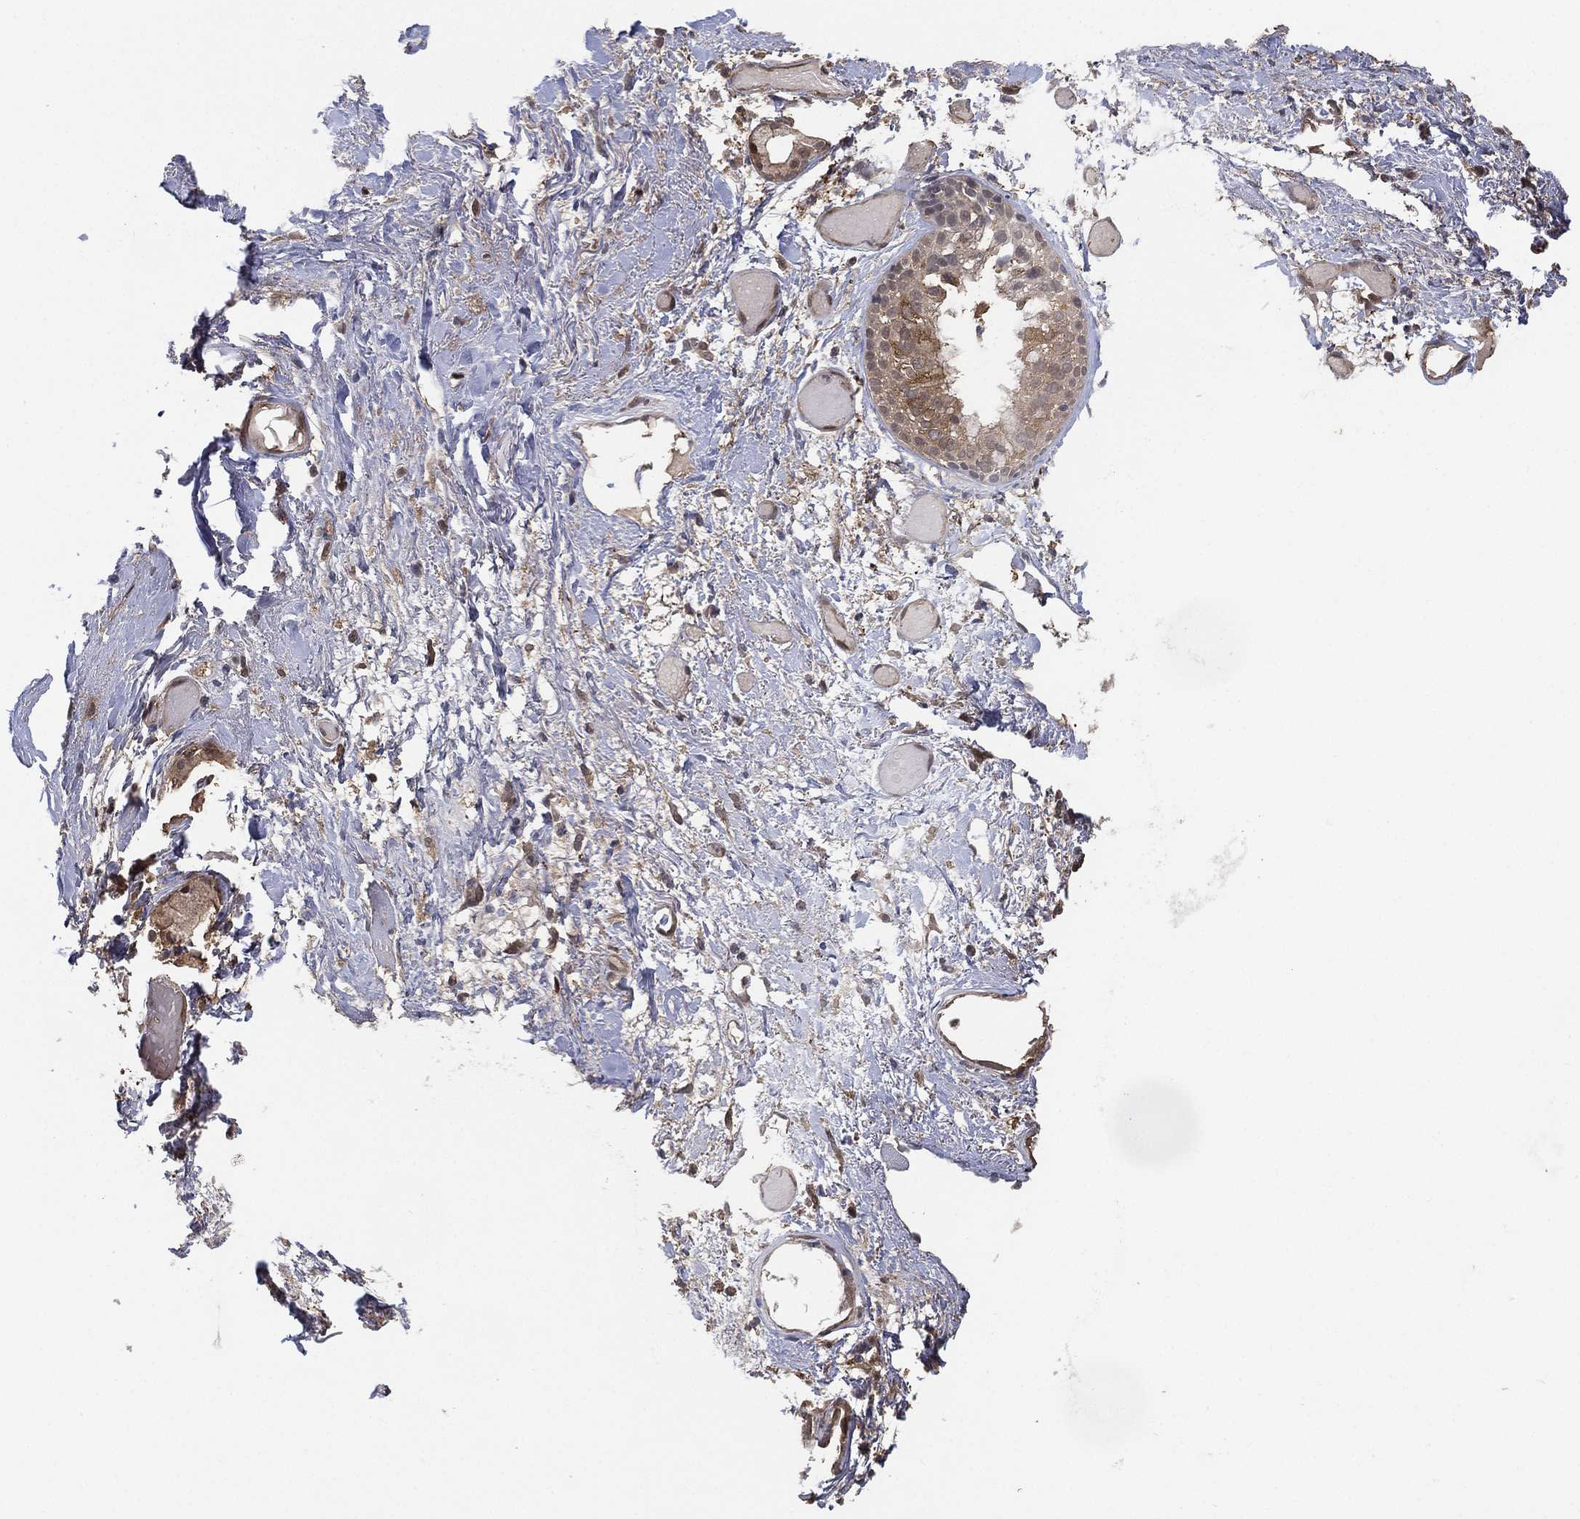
{"staining": {"intensity": "negative", "quantity": "none", "location": "none"}, "tissue": "soft tissue", "cell_type": "Fibroblasts", "image_type": "normal", "snomed": [{"axis": "morphology", "description": "Normal tissue, NOS"}, {"axis": "topography", "description": "Cartilage tissue"}], "caption": "IHC histopathology image of benign human soft tissue stained for a protein (brown), which demonstrates no positivity in fibroblasts. (IHC, brightfield microscopy, high magnification).", "gene": "PSMG4", "patient": {"sex": "male", "age": 62}}